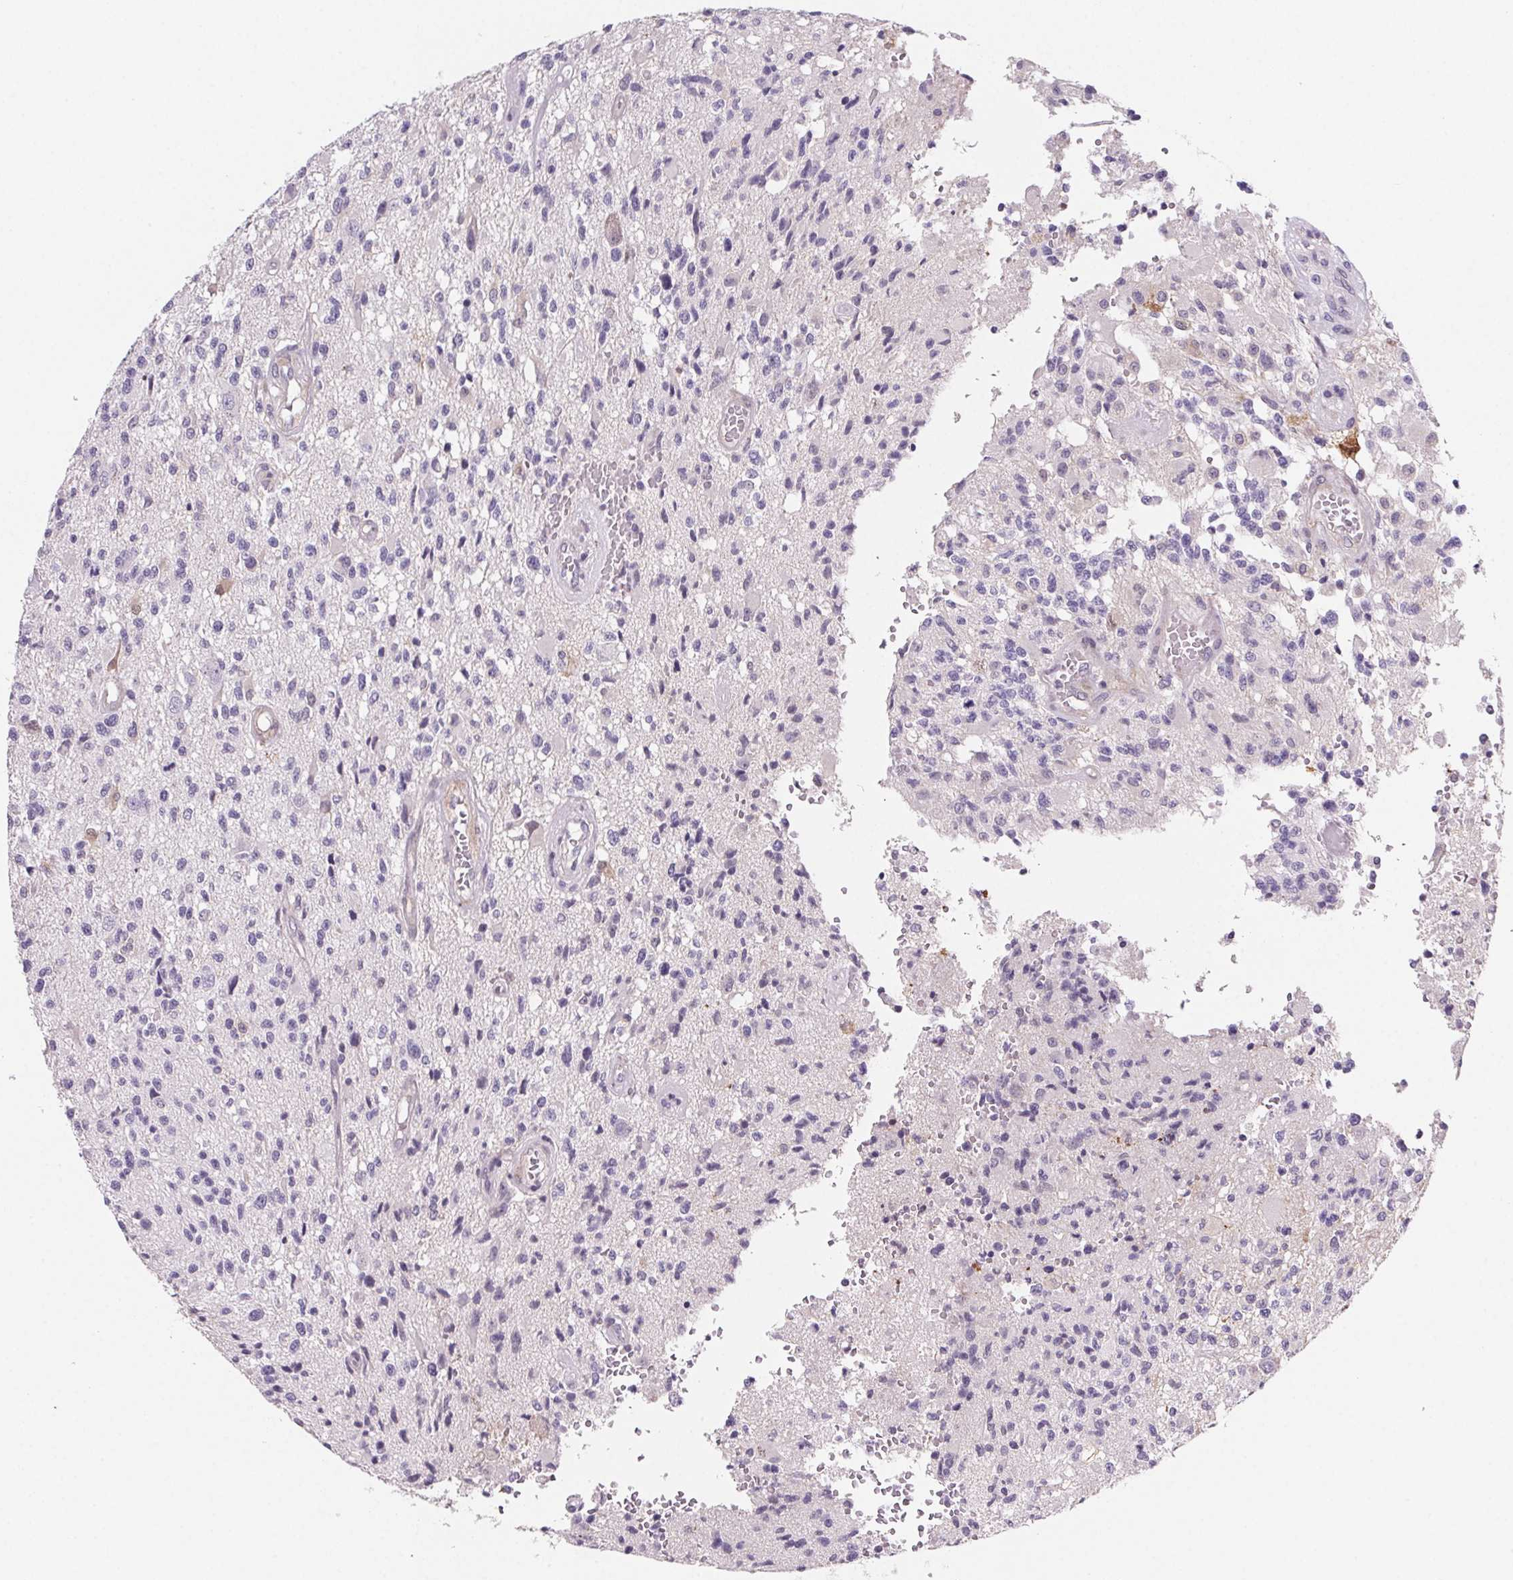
{"staining": {"intensity": "negative", "quantity": "none", "location": "none"}, "tissue": "glioma", "cell_type": "Tumor cells", "image_type": "cancer", "snomed": [{"axis": "morphology", "description": "Glioma, malignant, High grade"}, {"axis": "topography", "description": "Brain"}], "caption": "Immunohistochemistry image of neoplastic tissue: malignant glioma (high-grade) stained with DAB exhibits no significant protein expression in tumor cells.", "gene": "GBP1", "patient": {"sex": "female", "age": 63}}